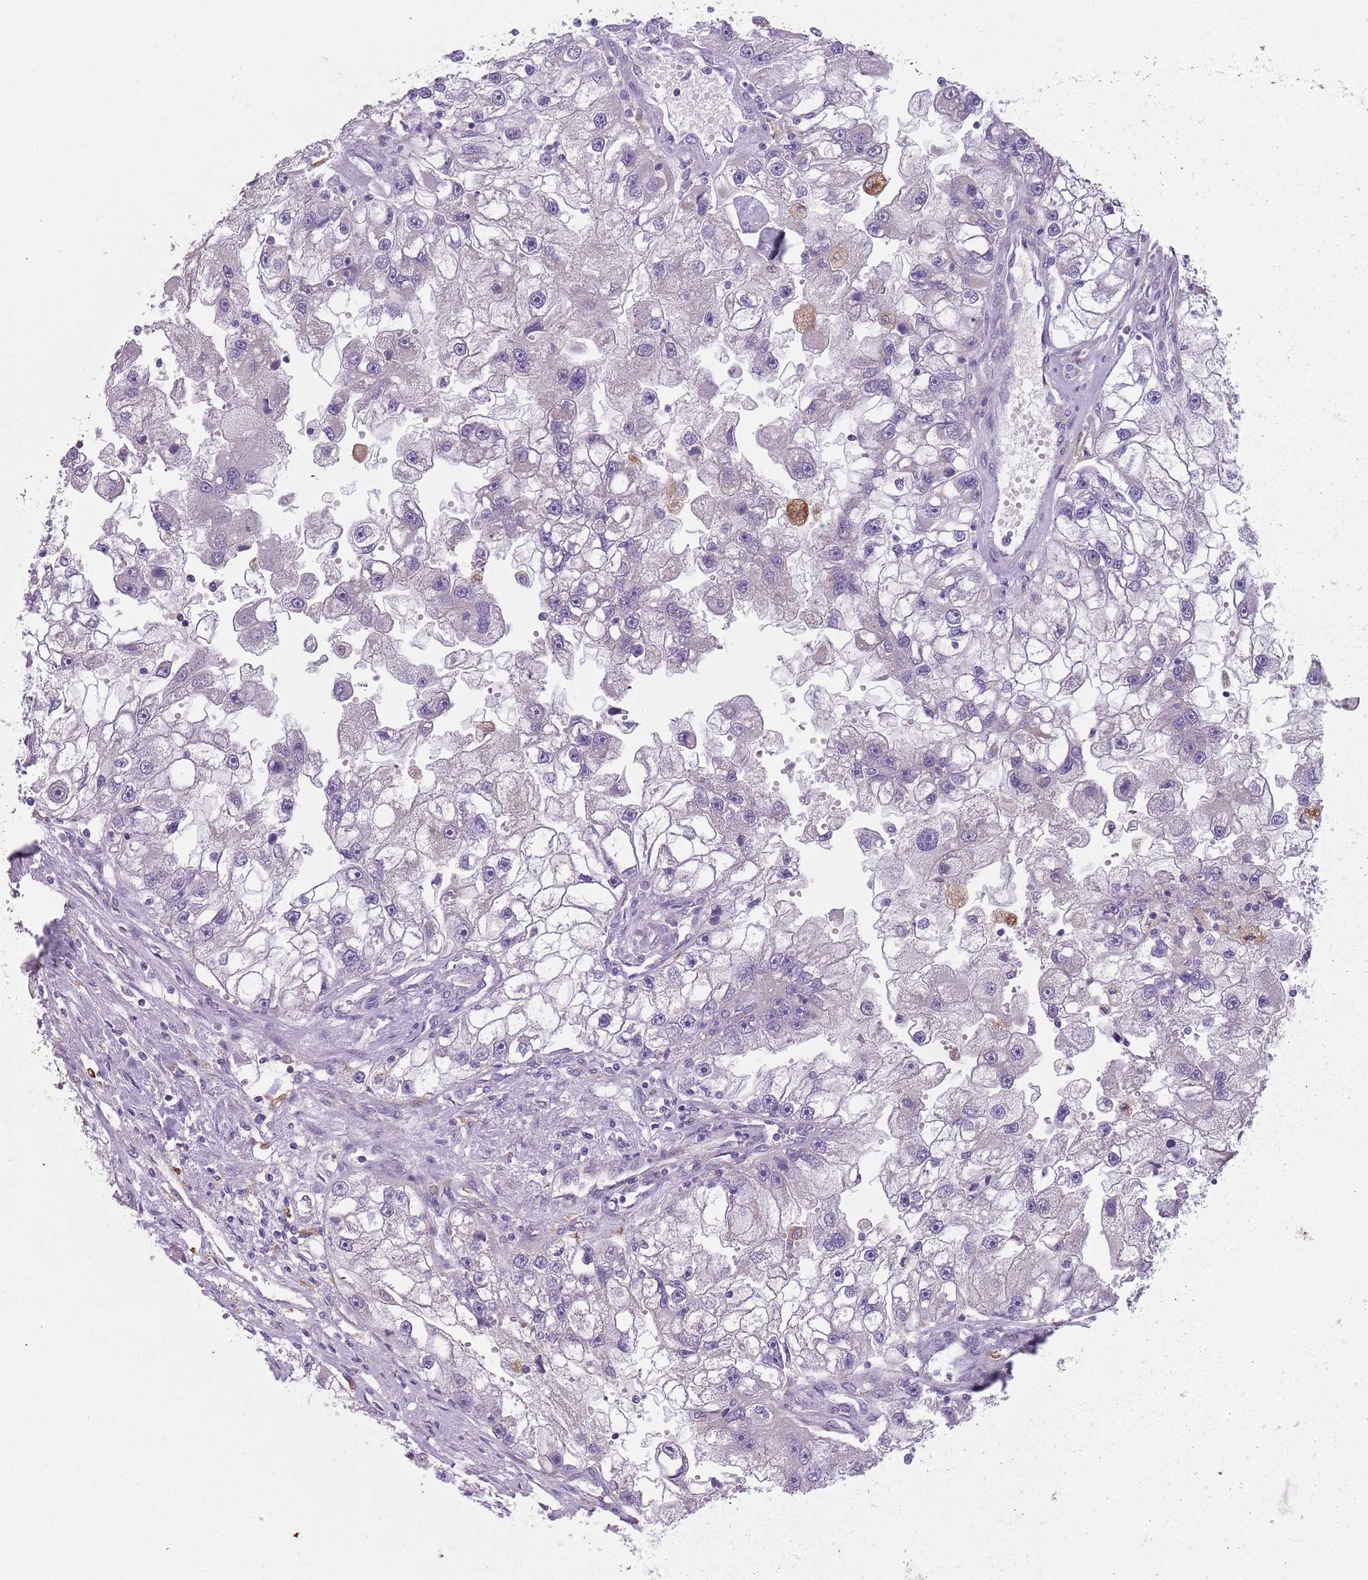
{"staining": {"intensity": "negative", "quantity": "none", "location": "none"}, "tissue": "renal cancer", "cell_type": "Tumor cells", "image_type": "cancer", "snomed": [{"axis": "morphology", "description": "Adenocarcinoma, NOS"}, {"axis": "topography", "description": "Kidney"}], "caption": "Renal cancer (adenocarcinoma) was stained to show a protein in brown. There is no significant staining in tumor cells.", "gene": "COQ5", "patient": {"sex": "male", "age": 63}}